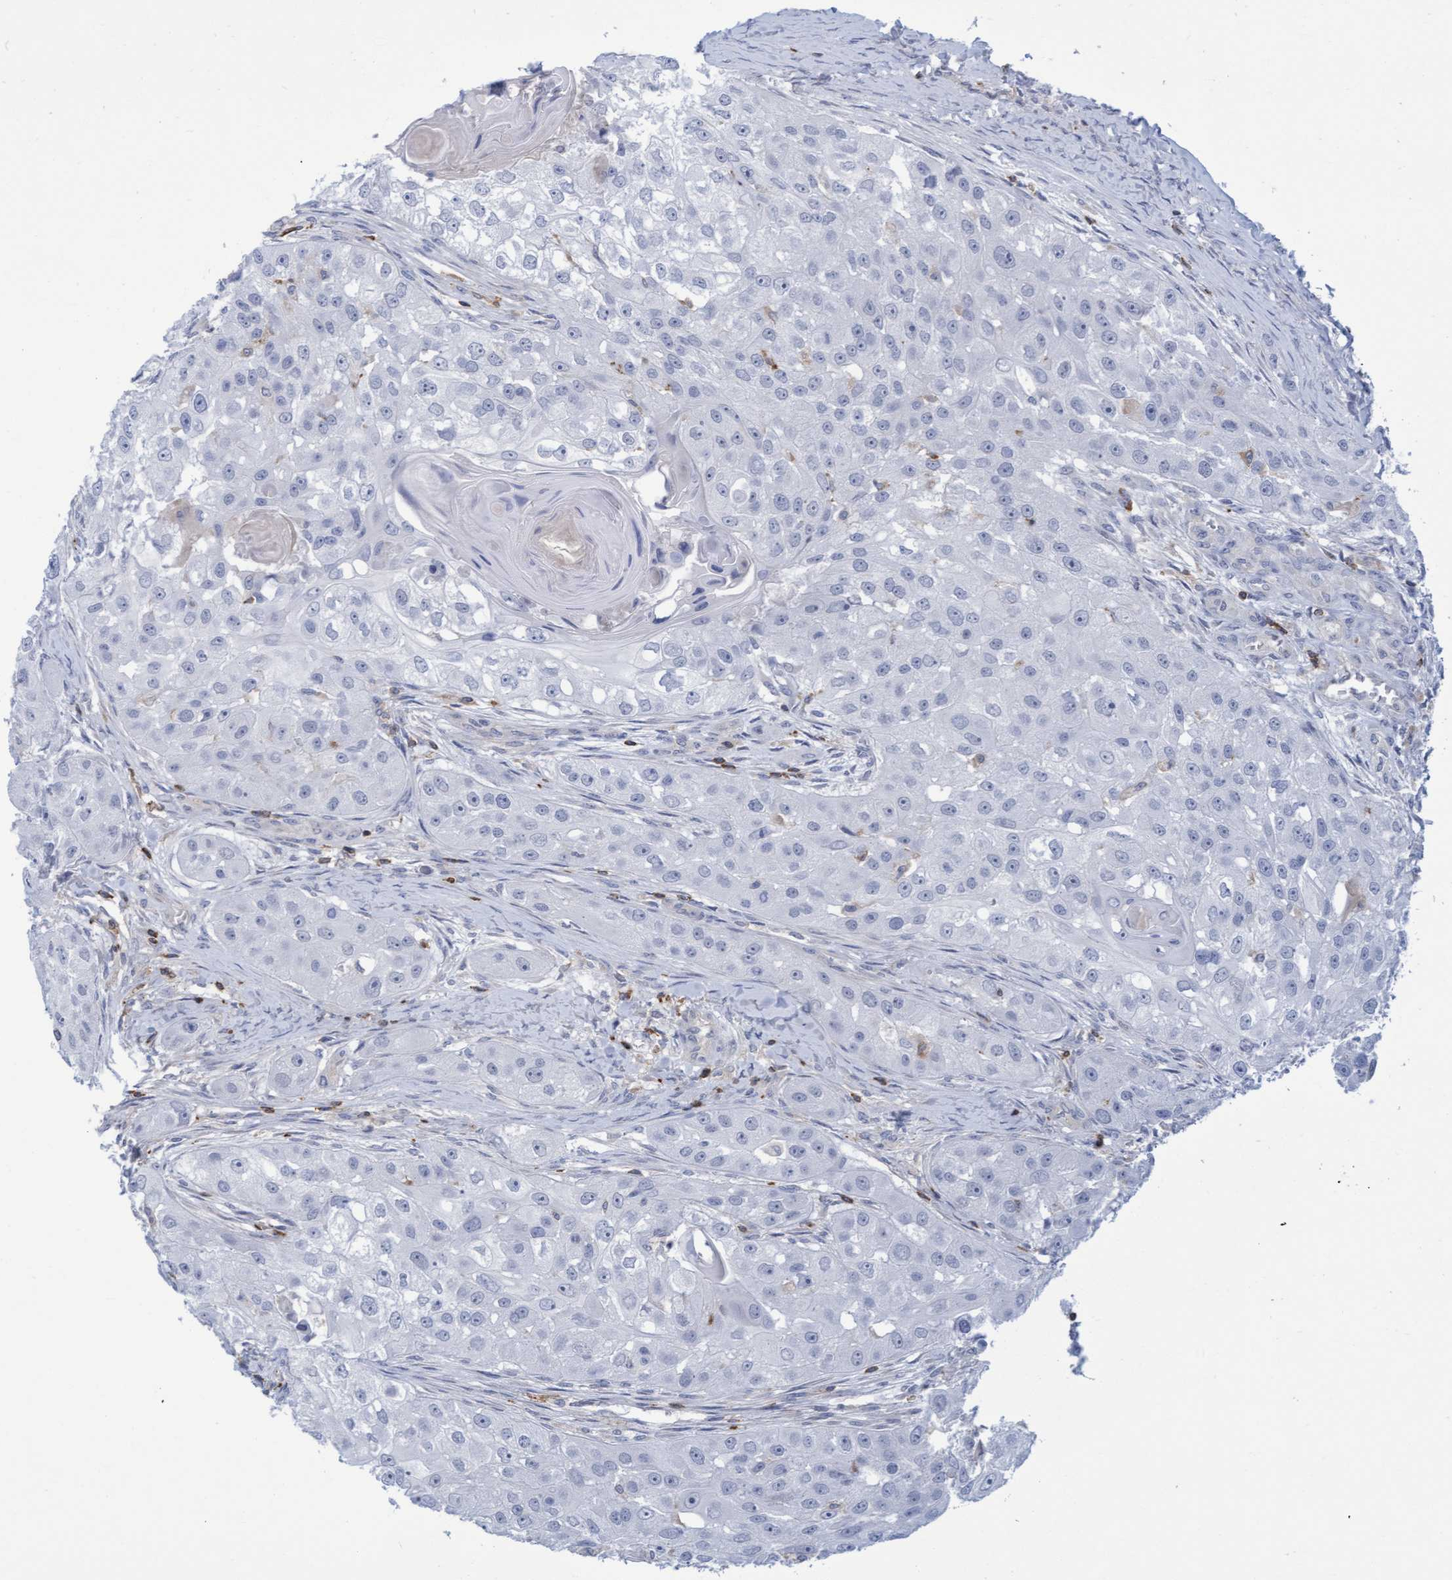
{"staining": {"intensity": "negative", "quantity": "none", "location": "none"}, "tissue": "head and neck cancer", "cell_type": "Tumor cells", "image_type": "cancer", "snomed": [{"axis": "morphology", "description": "Normal tissue, NOS"}, {"axis": "morphology", "description": "Squamous cell carcinoma, NOS"}, {"axis": "topography", "description": "Skeletal muscle"}, {"axis": "topography", "description": "Head-Neck"}], "caption": "This is an immunohistochemistry (IHC) image of squamous cell carcinoma (head and neck). There is no staining in tumor cells.", "gene": "FNBP1", "patient": {"sex": "male", "age": 51}}